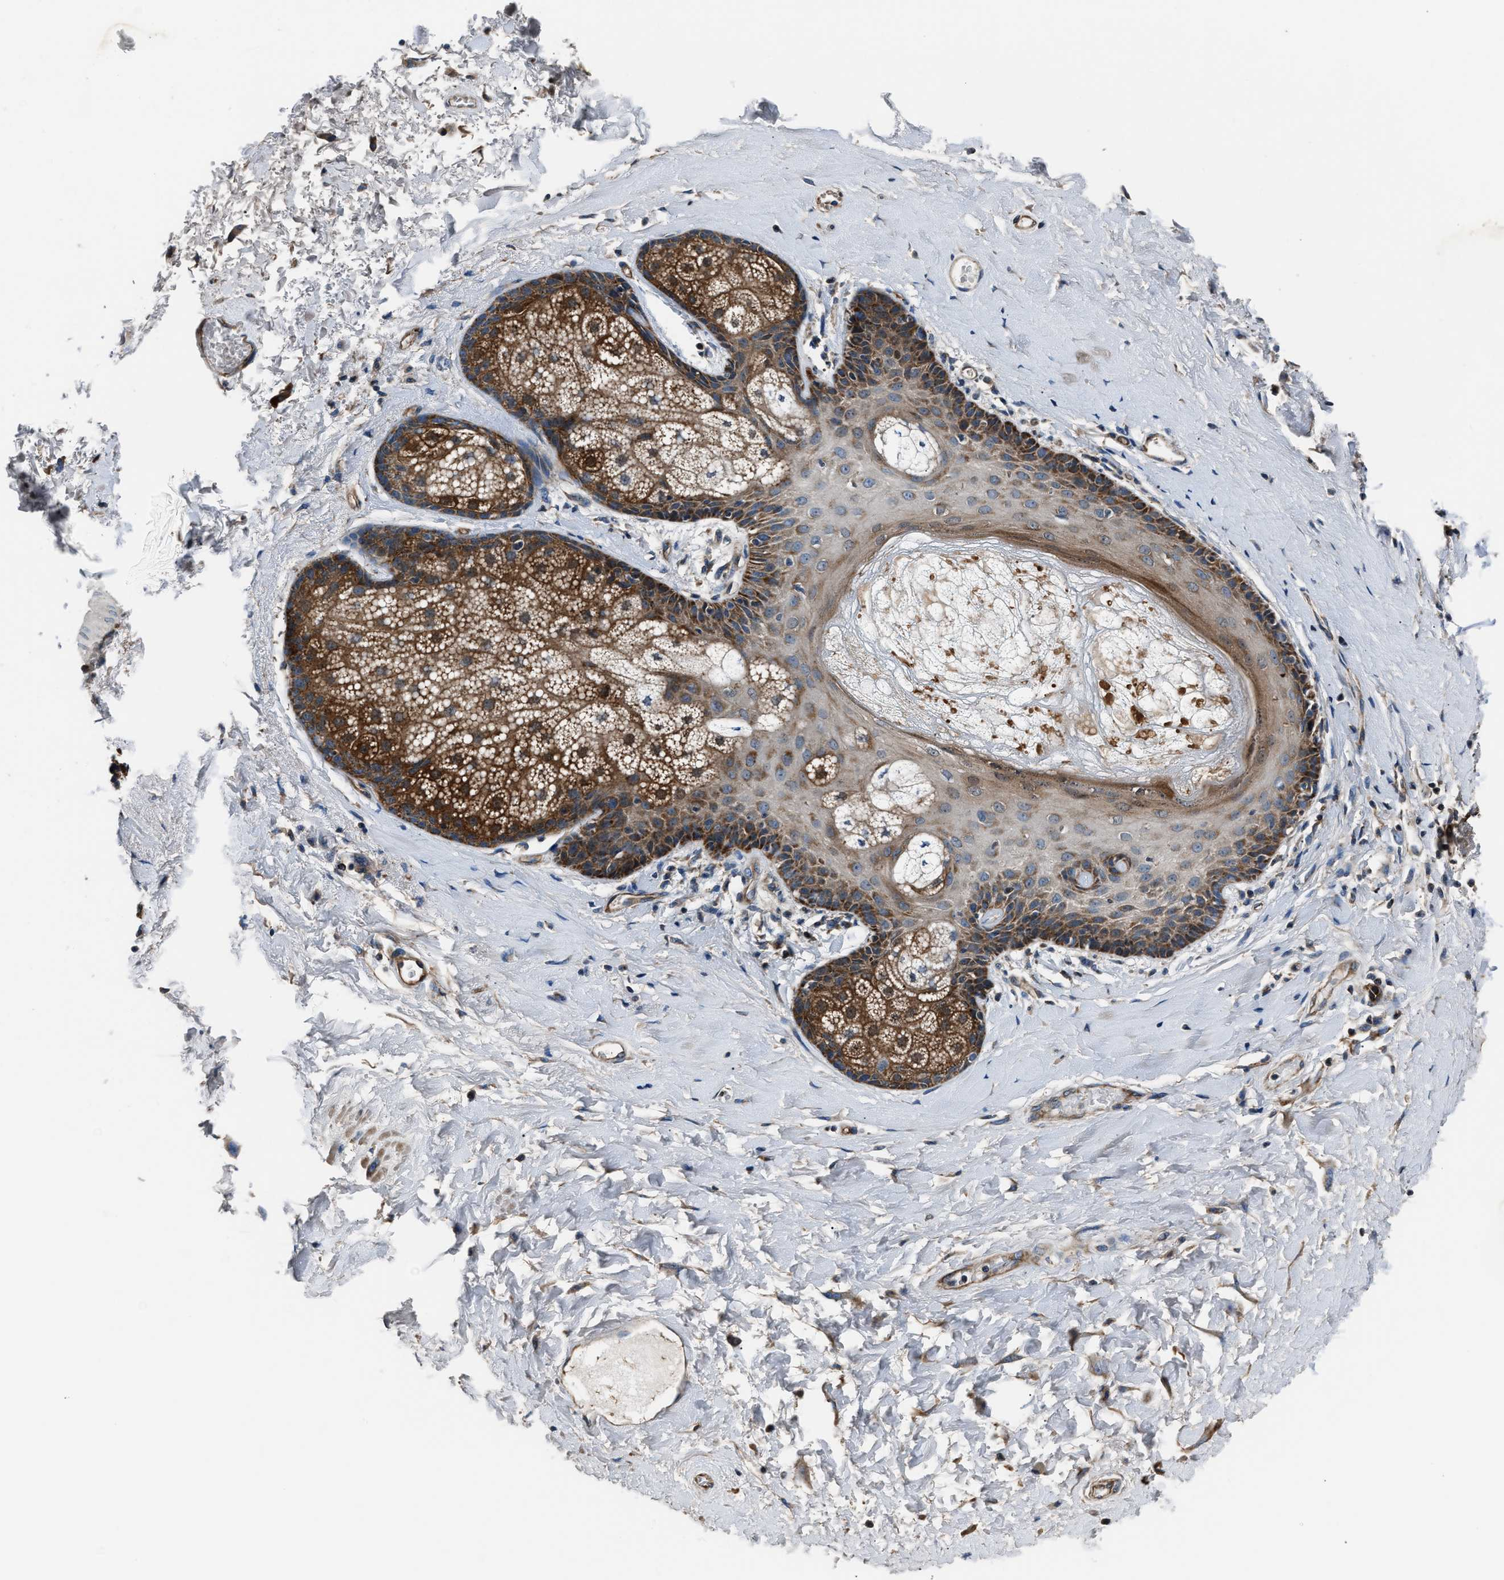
{"staining": {"intensity": "moderate", "quantity": ">75%", "location": "cytoplasmic/membranous"}, "tissue": "skin", "cell_type": "Epidermal cells", "image_type": "normal", "snomed": [{"axis": "morphology", "description": "Normal tissue, NOS"}, {"axis": "topography", "description": "Anal"}], "caption": "Immunohistochemical staining of normal skin displays medium levels of moderate cytoplasmic/membranous staining in approximately >75% of epidermal cells.", "gene": "ENSG00000281039", "patient": {"sex": "male", "age": 69}}